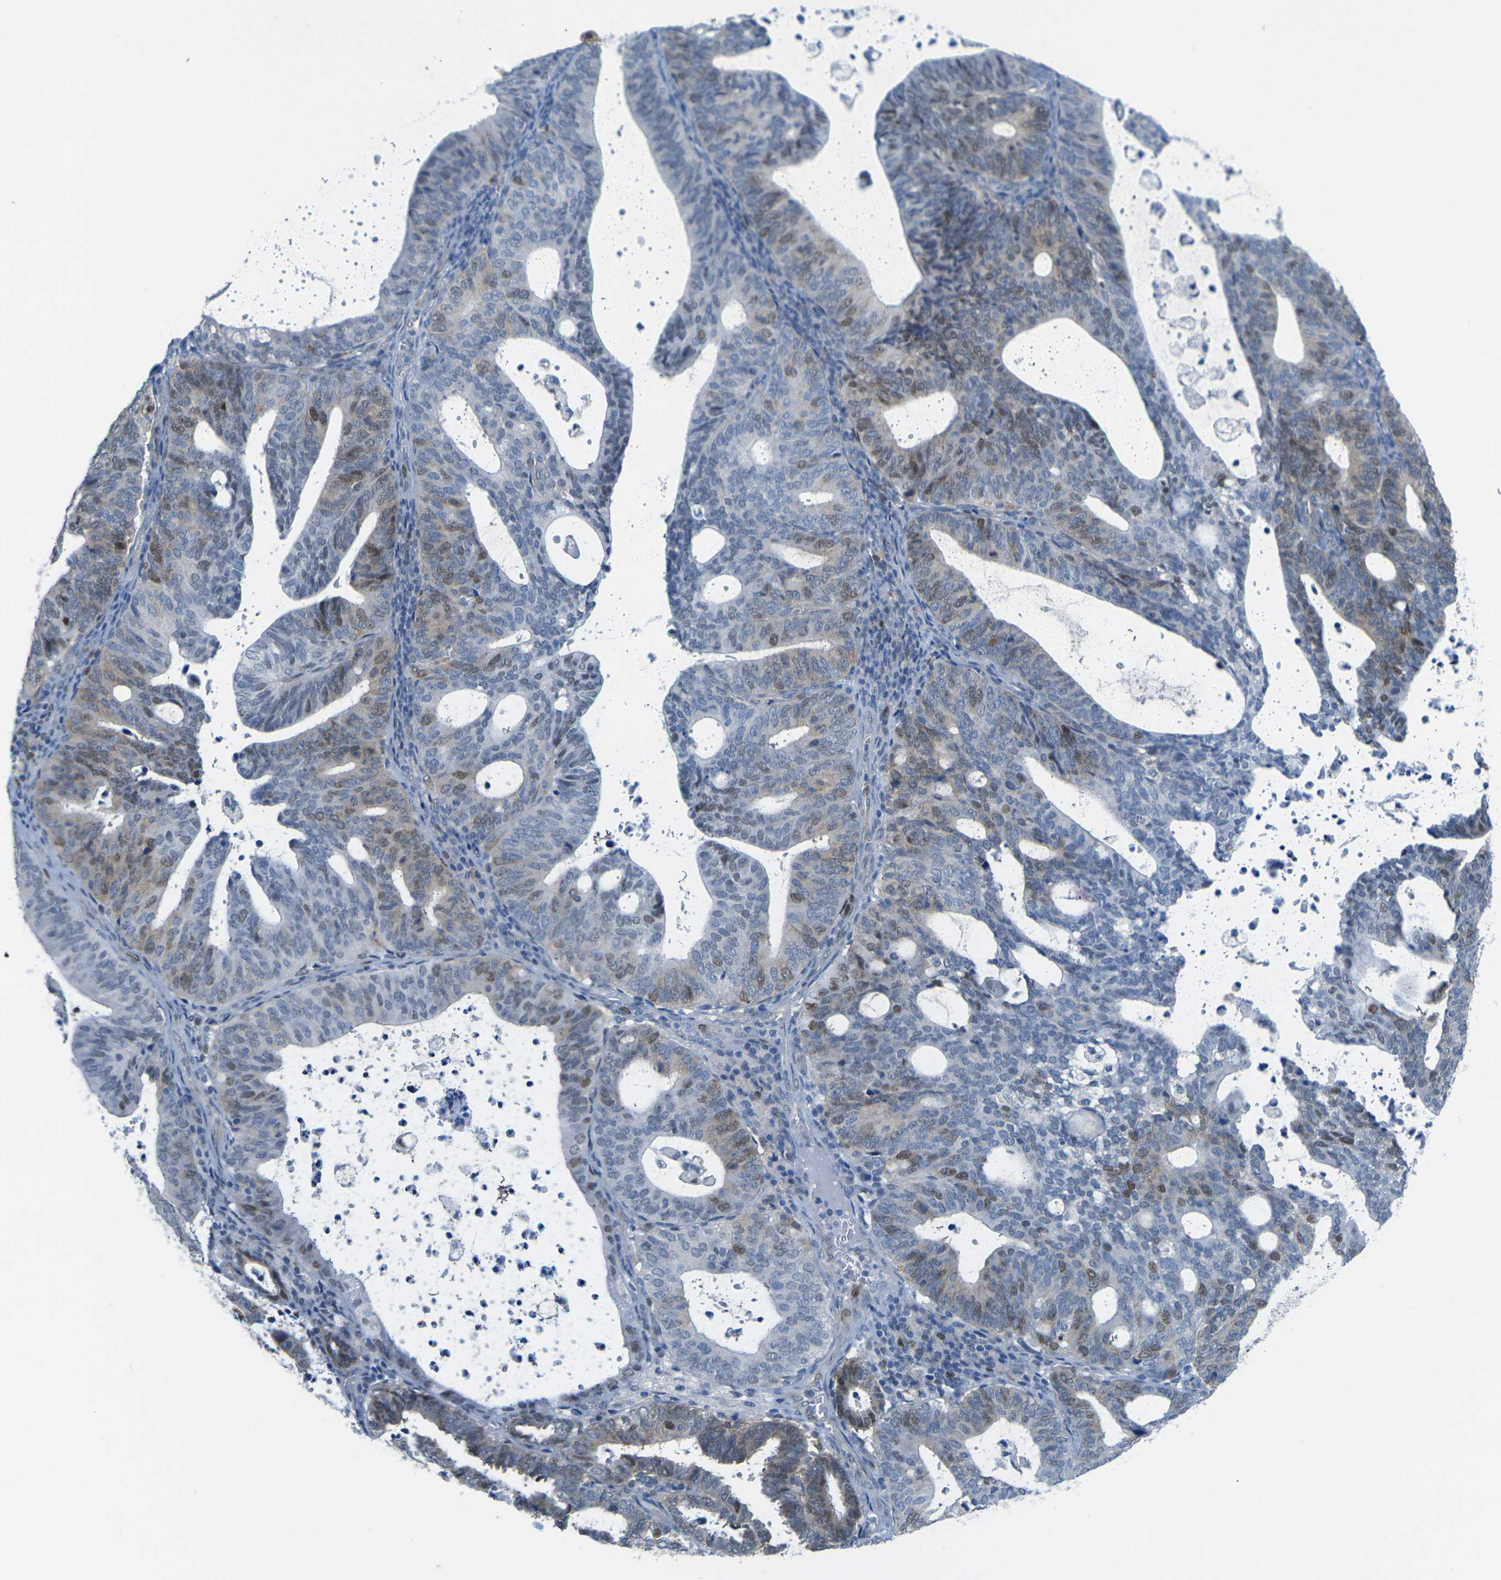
{"staining": {"intensity": "moderate", "quantity": "25%-75%", "location": "cytoplasmic/membranous,nuclear"}, "tissue": "endometrial cancer", "cell_type": "Tumor cells", "image_type": "cancer", "snomed": [{"axis": "morphology", "description": "Adenocarcinoma, NOS"}, {"axis": "topography", "description": "Uterus"}], "caption": "IHC of endometrial cancer (adenocarcinoma) exhibits medium levels of moderate cytoplasmic/membranous and nuclear expression in about 25%-75% of tumor cells. (Stains: DAB (3,3'-diaminobenzidine) in brown, nuclei in blue, Microscopy: brightfield microscopy at high magnification).", "gene": "CDK2", "patient": {"sex": "female", "age": 83}}